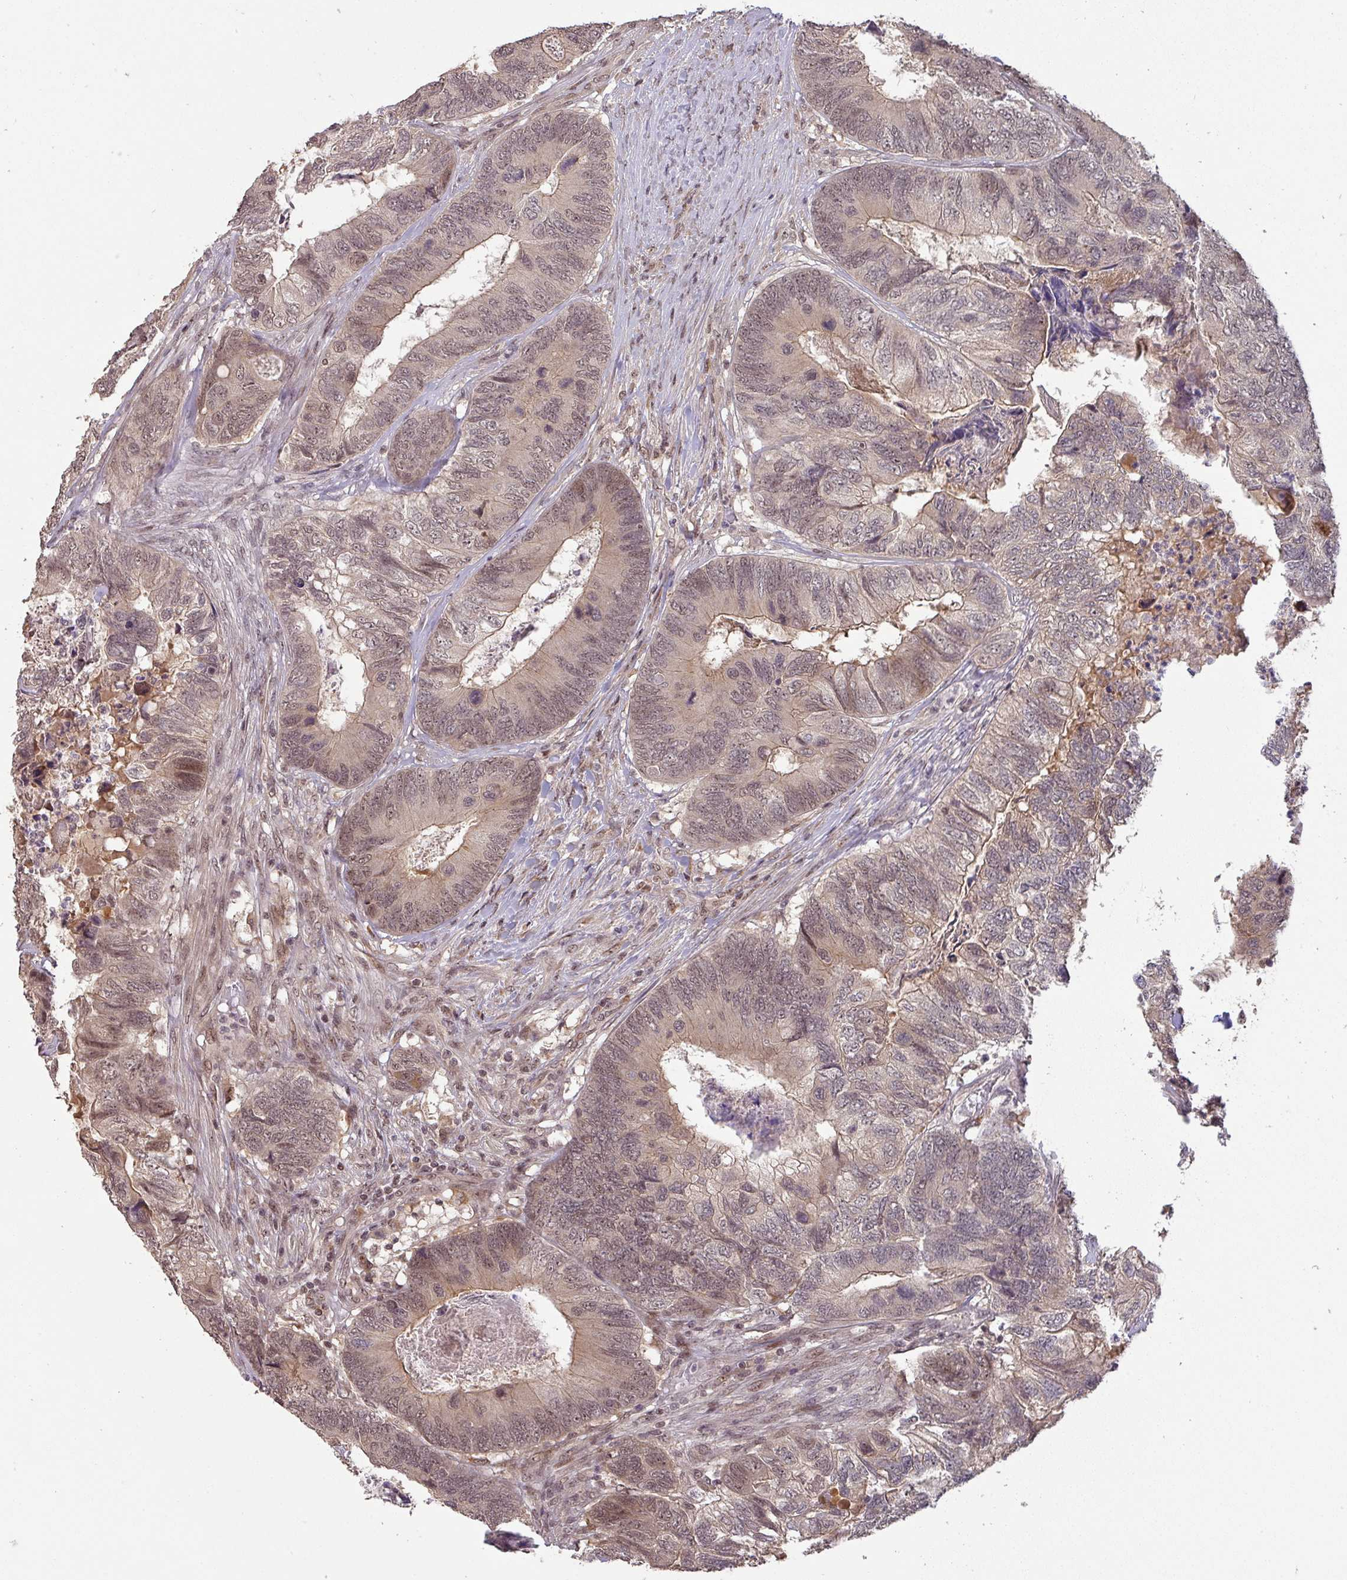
{"staining": {"intensity": "weak", "quantity": "25%-75%", "location": "cytoplasmic/membranous,nuclear"}, "tissue": "colorectal cancer", "cell_type": "Tumor cells", "image_type": "cancer", "snomed": [{"axis": "morphology", "description": "Adenocarcinoma, NOS"}, {"axis": "topography", "description": "Colon"}], "caption": "Protein expression analysis of human adenocarcinoma (colorectal) reveals weak cytoplasmic/membranous and nuclear positivity in about 25%-75% of tumor cells. Immunohistochemistry (ihc) stains the protein of interest in brown and the nuclei are stained blue.", "gene": "ZBTB14", "patient": {"sex": "female", "age": 67}}